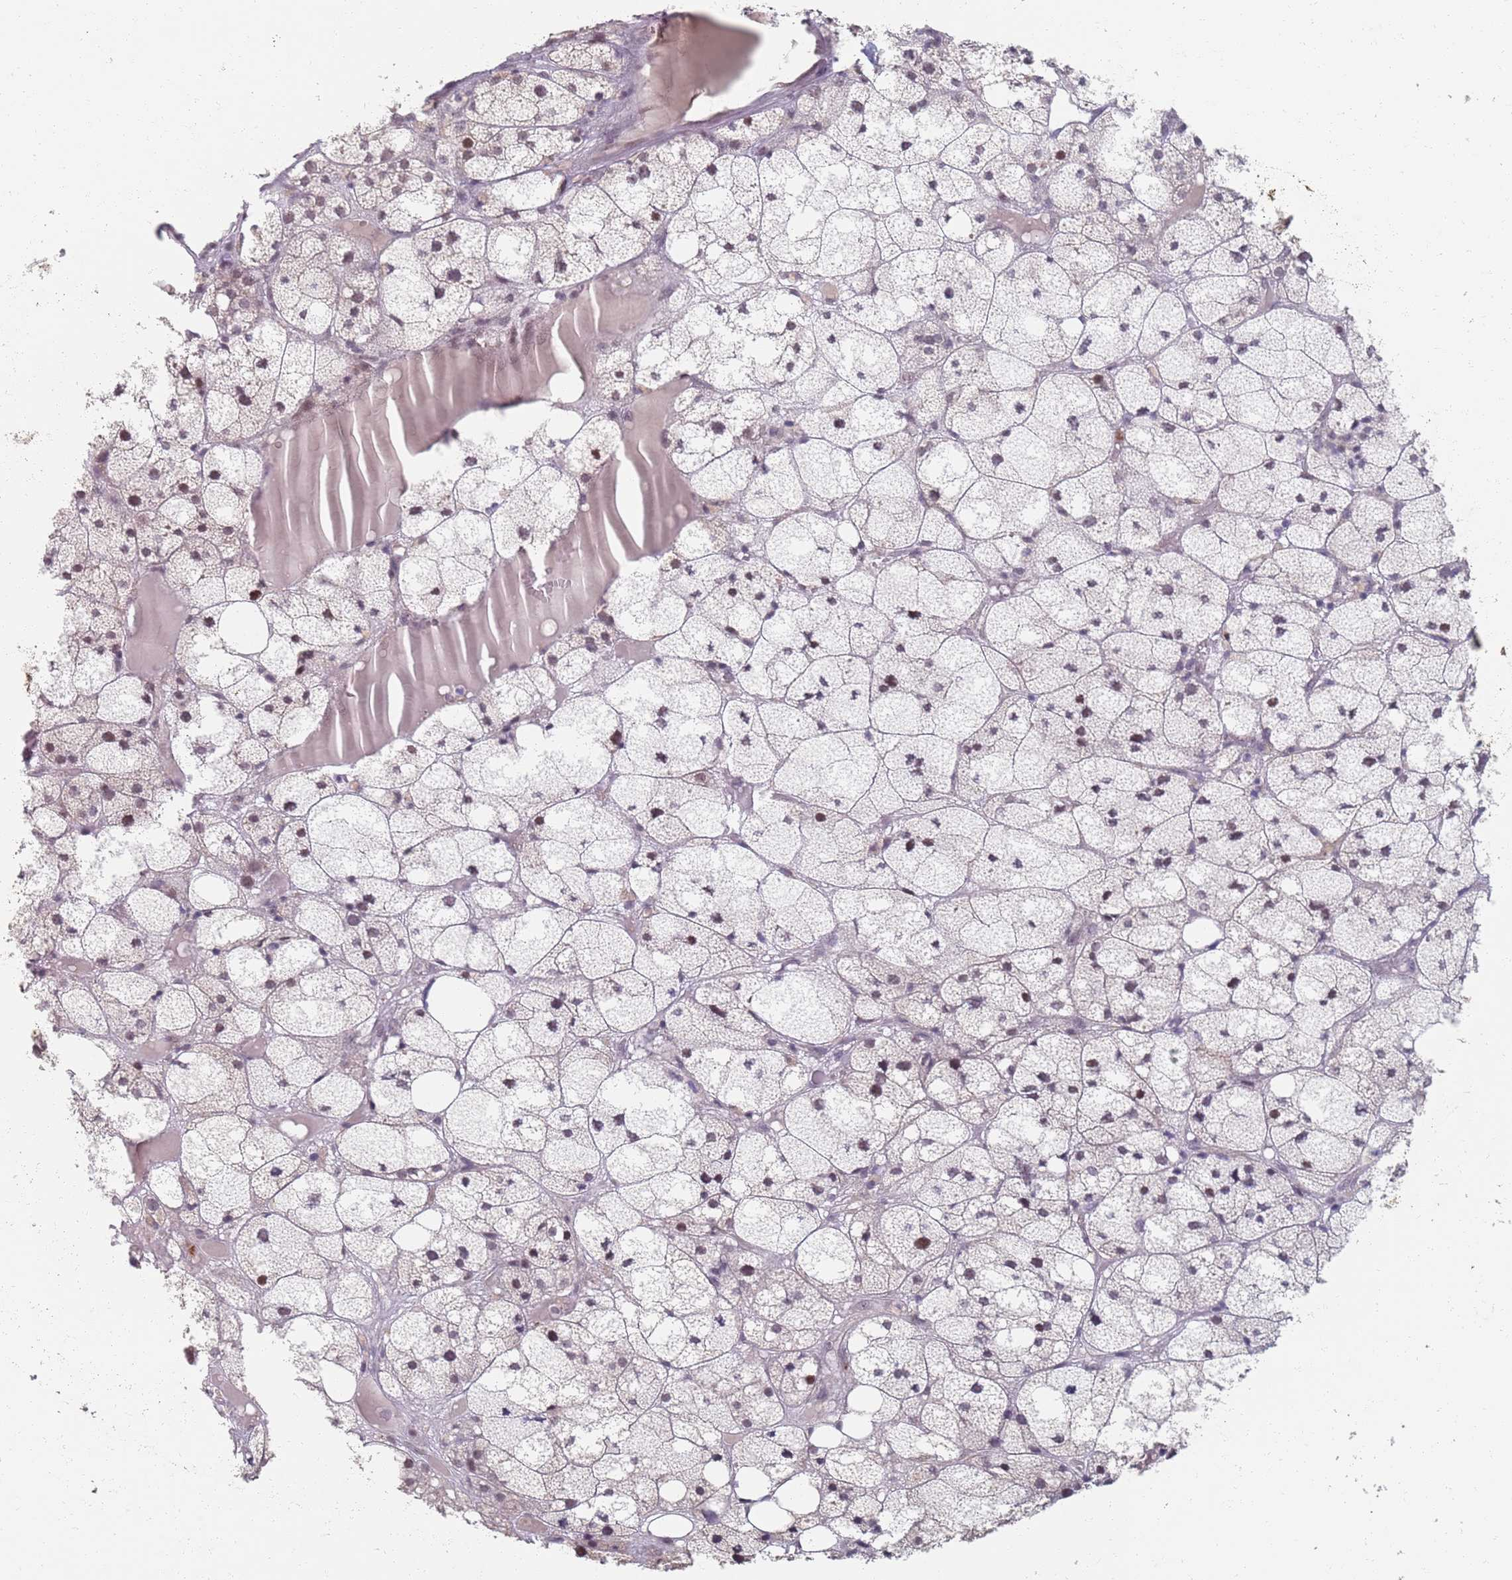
{"staining": {"intensity": "weak", "quantity": "25%-75%", "location": "nuclear"}, "tissue": "adrenal gland", "cell_type": "Glandular cells", "image_type": "normal", "snomed": [{"axis": "morphology", "description": "Normal tissue, NOS"}, {"axis": "topography", "description": "Adrenal gland"}], "caption": "High-magnification brightfield microscopy of normal adrenal gland stained with DAB (3,3'-diaminobenzidine) (brown) and counterstained with hematoxylin (blue). glandular cells exhibit weak nuclear staining is appreciated in about25%-75% of cells. The staining was performed using DAB, with brown indicating positive protein expression. Nuclei are stained blue with hematoxylin.", "gene": "SAMD1", "patient": {"sex": "female", "age": 61}}